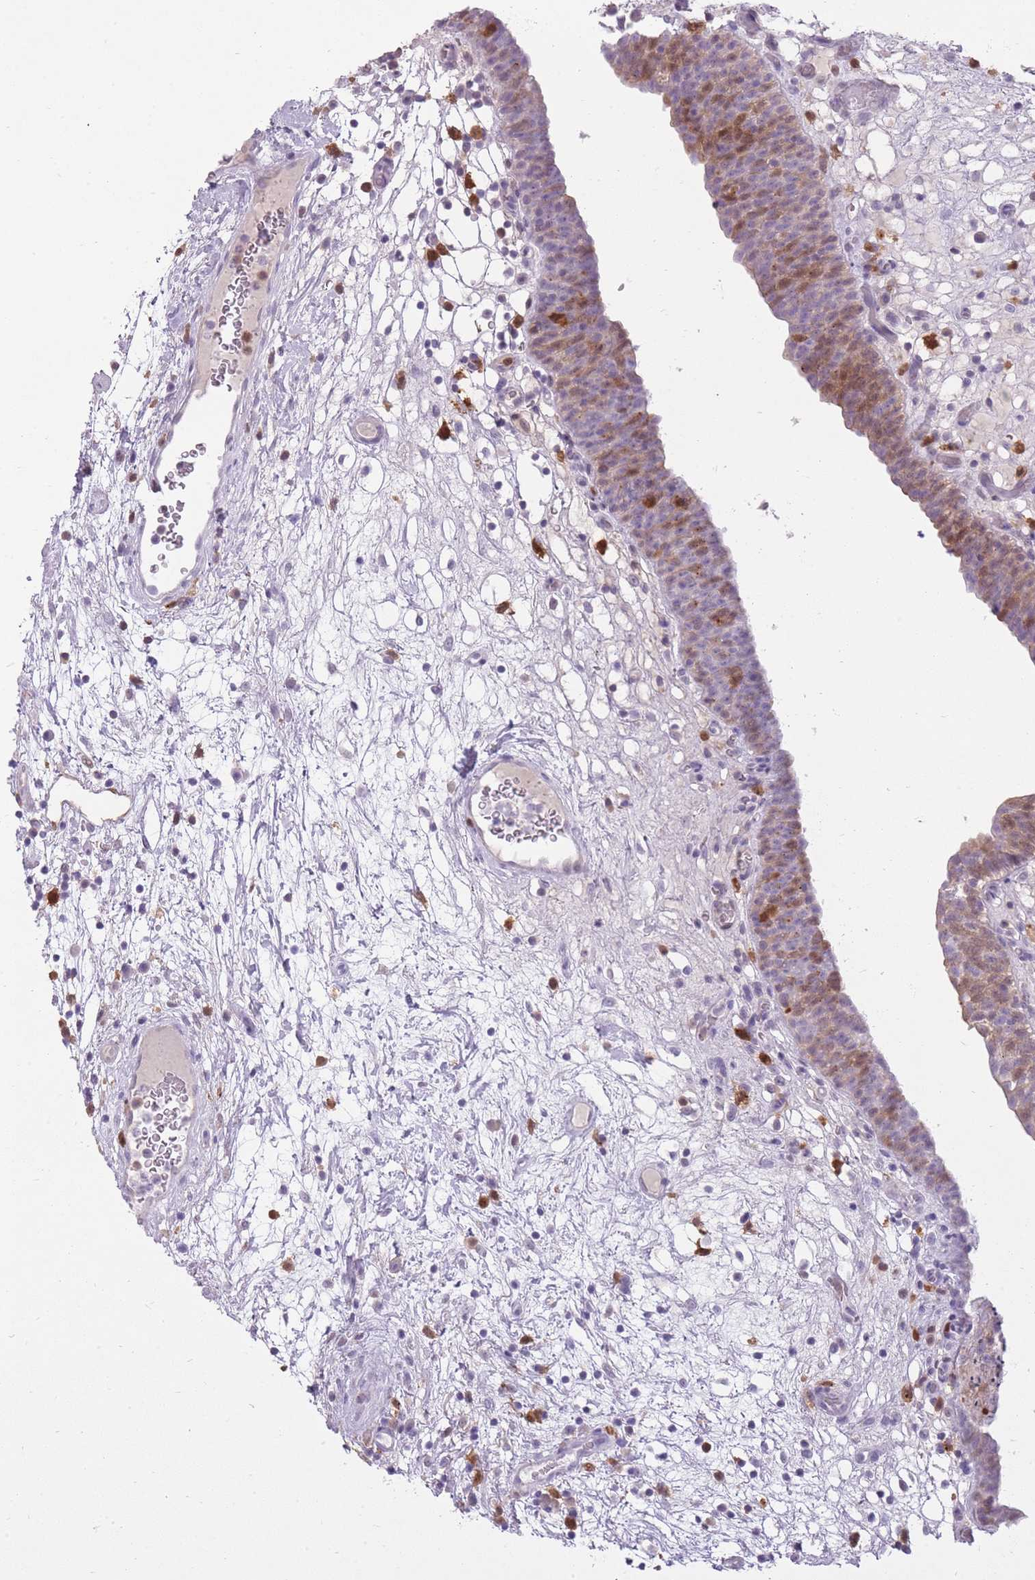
{"staining": {"intensity": "moderate", "quantity": "<25%", "location": "cytoplasmic/membranous,nuclear"}, "tissue": "urinary bladder", "cell_type": "Urothelial cells", "image_type": "normal", "snomed": [{"axis": "morphology", "description": "Normal tissue, NOS"}, {"axis": "topography", "description": "Urinary bladder"}], "caption": "Immunohistochemistry (IHC) of normal human urinary bladder shows low levels of moderate cytoplasmic/membranous,nuclear expression in approximately <25% of urothelial cells.", "gene": "LGALS9B", "patient": {"sex": "male", "age": 71}}